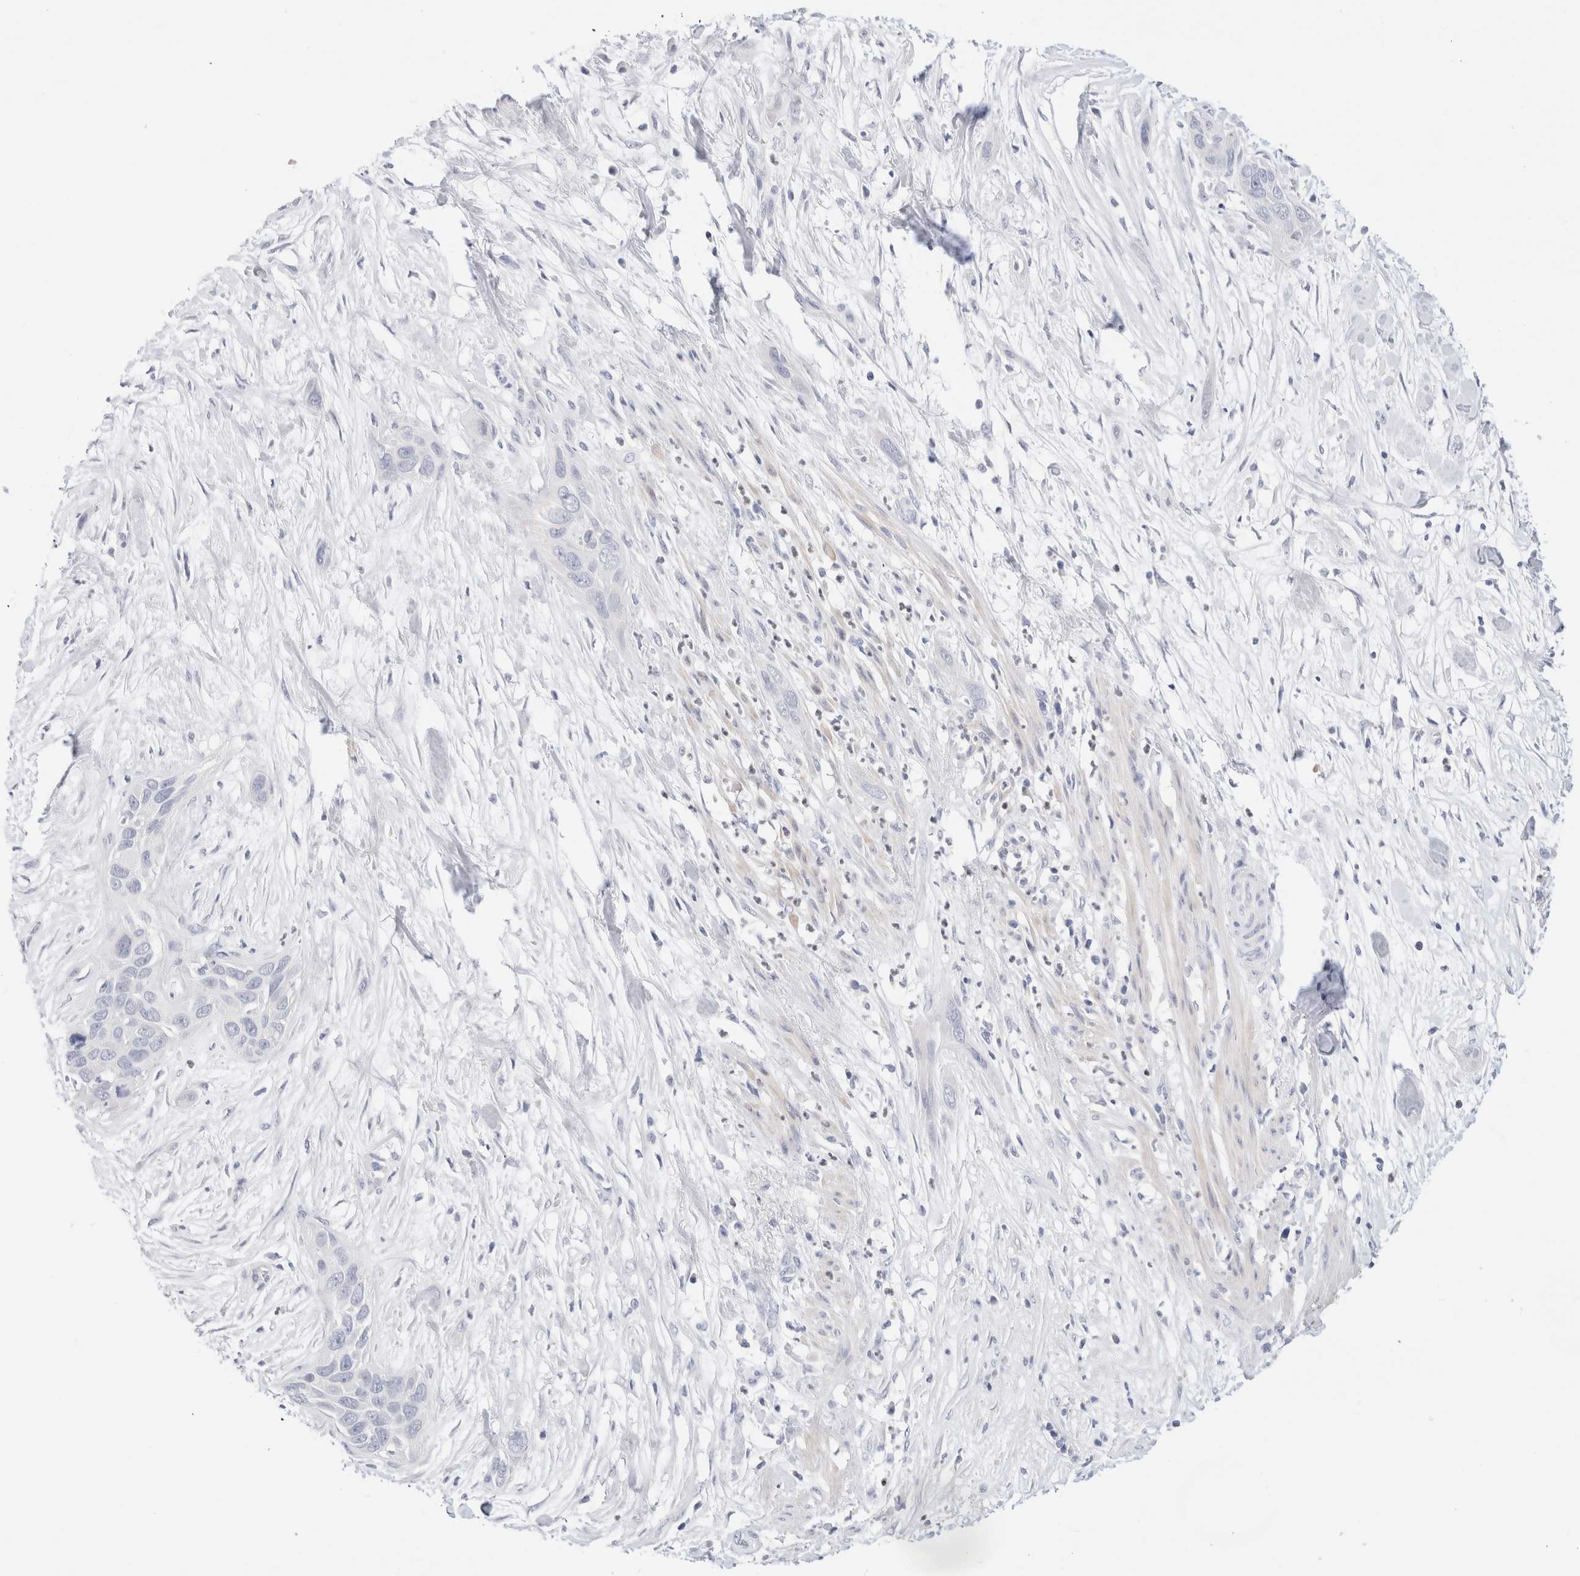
{"staining": {"intensity": "negative", "quantity": "none", "location": "none"}, "tissue": "pancreatic cancer", "cell_type": "Tumor cells", "image_type": "cancer", "snomed": [{"axis": "morphology", "description": "Adenocarcinoma, NOS"}, {"axis": "topography", "description": "Pancreas"}], "caption": "A histopathology image of human adenocarcinoma (pancreatic) is negative for staining in tumor cells. (DAB immunohistochemistry visualized using brightfield microscopy, high magnification).", "gene": "ADAM30", "patient": {"sex": "female", "age": 60}}